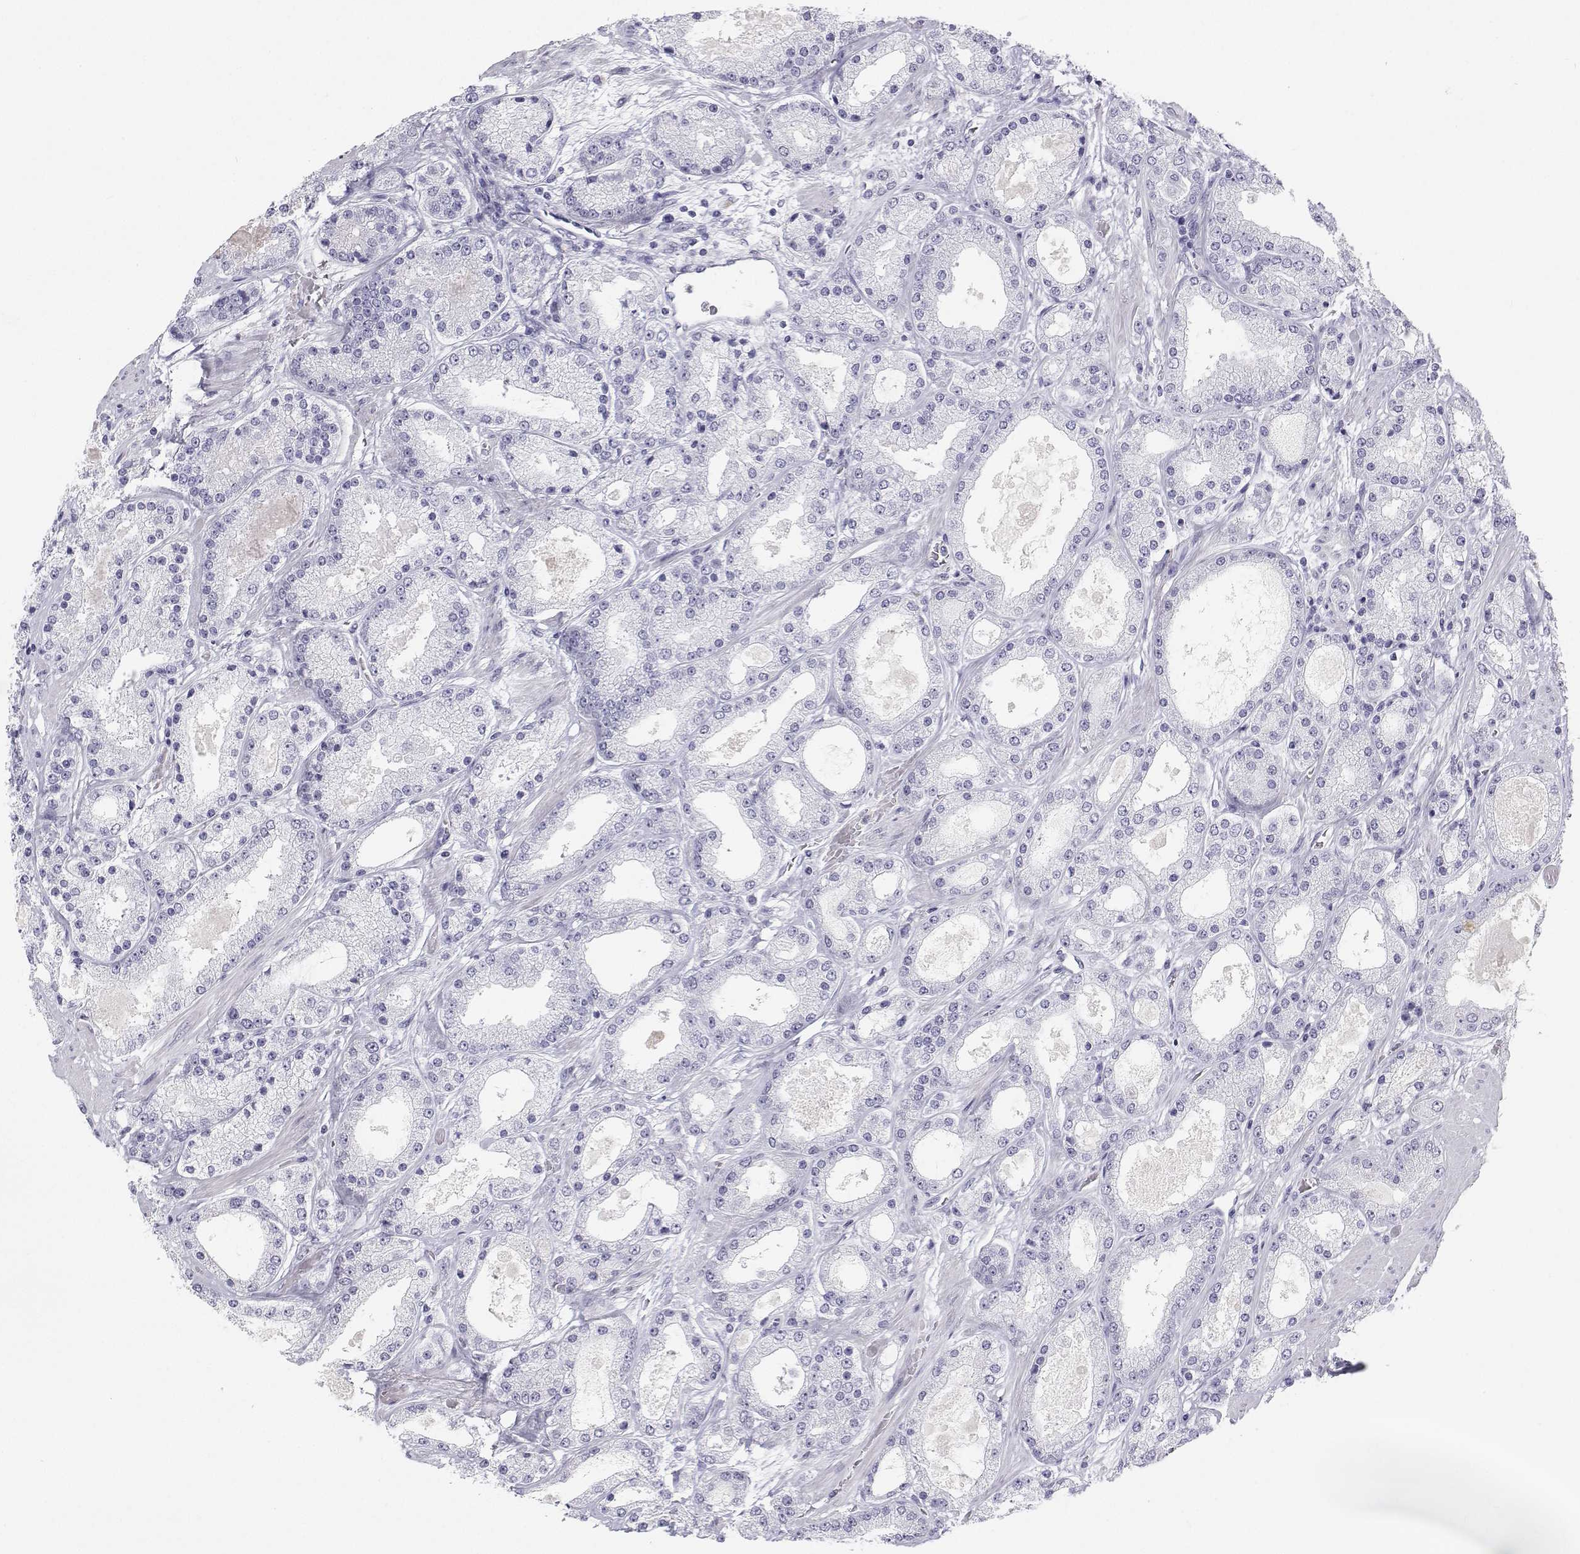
{"staining": {"intensity": "negative", "quantity": "none", "location": "none"}, "tissue": "prostate cancer", "cell_type": "Tumor cells", "image_type": "cancer", "snomed": [{"axis": "morphology", "description": "Adenocarcinoma, High grade"}, {"axis": "topography", "description": "Prostate"}], "caption": "An IHC photomicrograph of prostate cancer is shown. There is no staining in tumor cells of prostate cancer.", "gene": "SFTPB", "patient": {"sex": "male", "age": 67}}